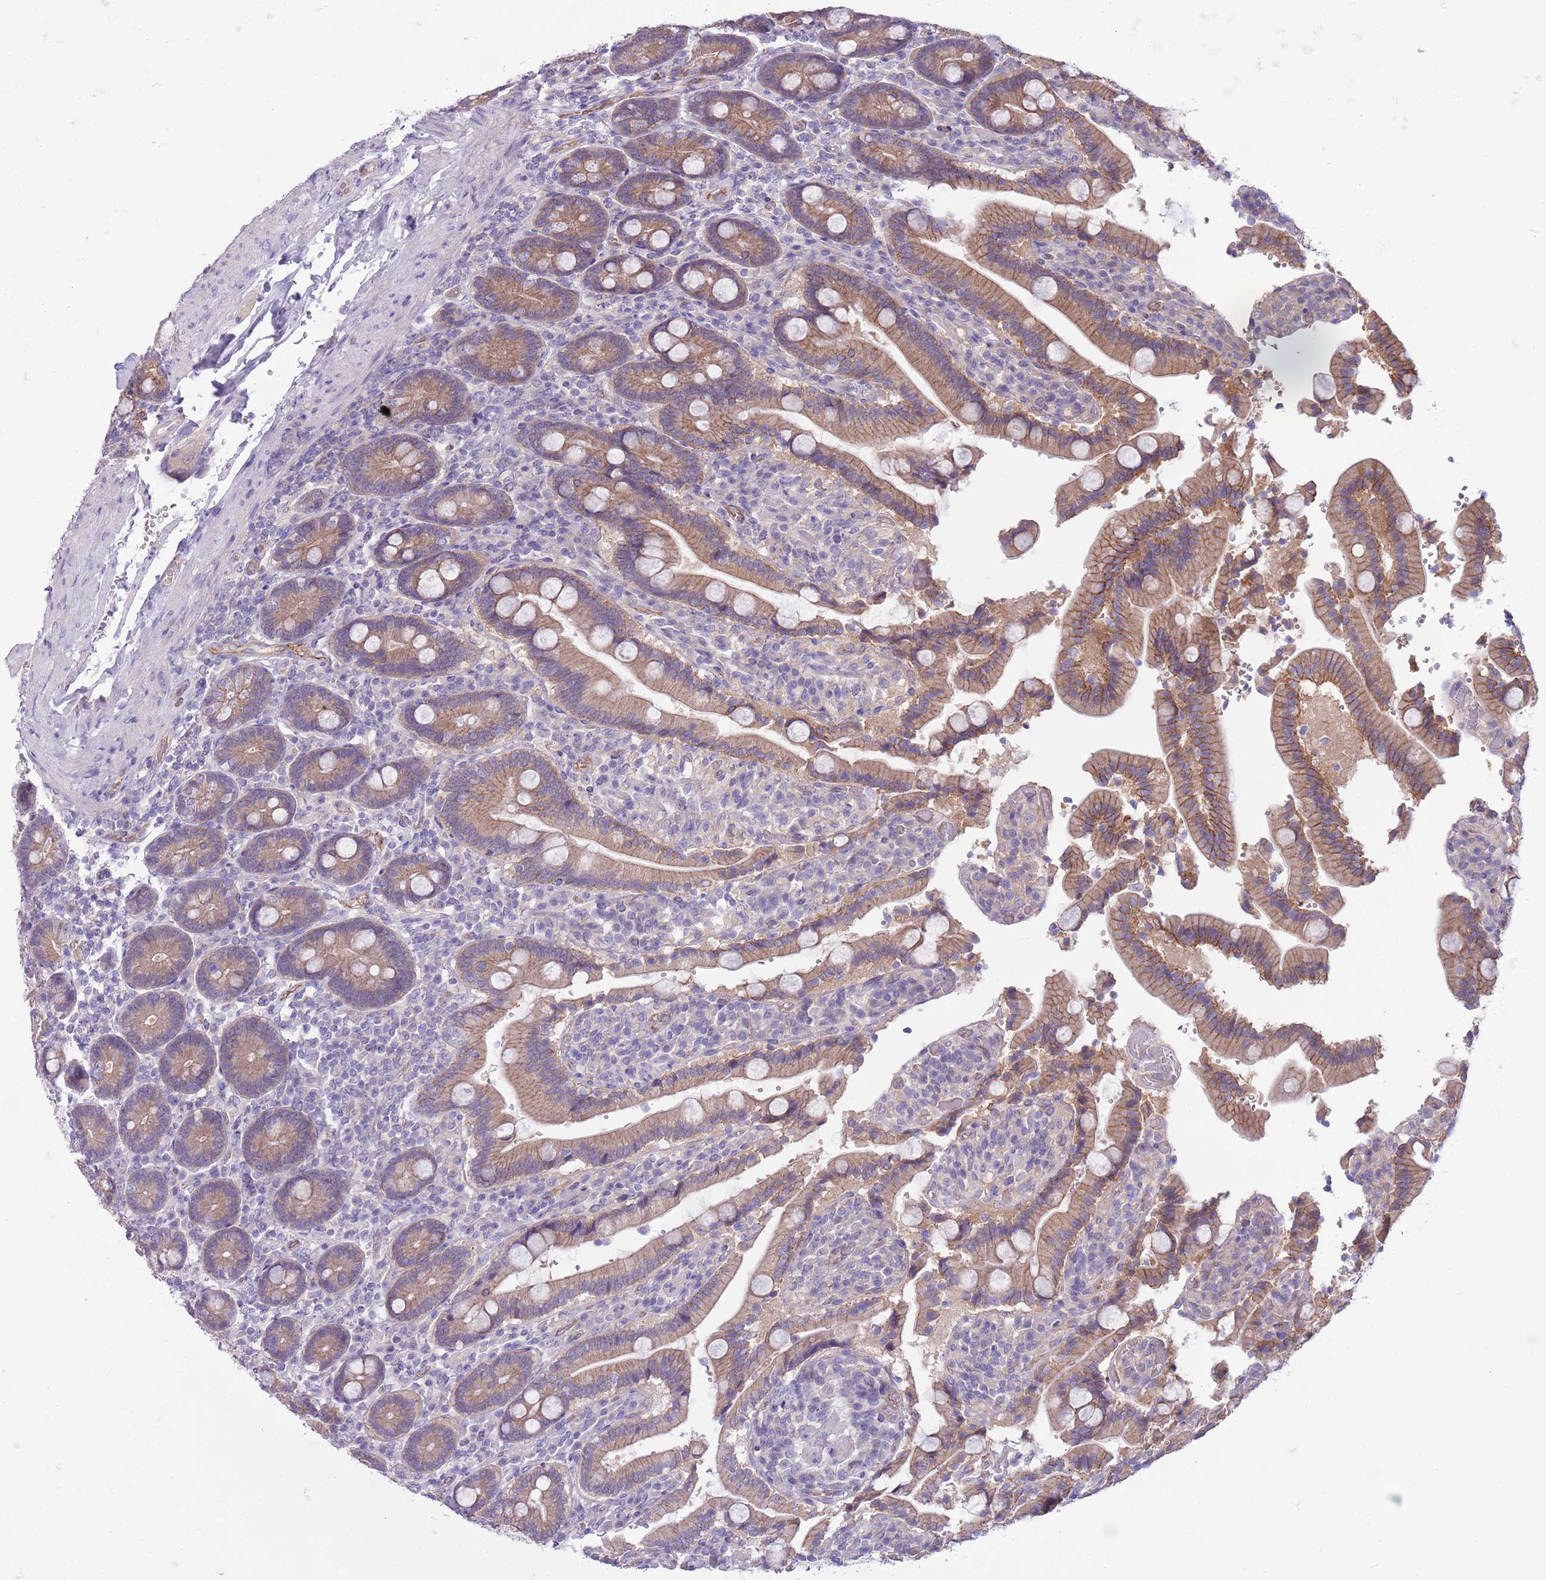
{"staining": {"intensity": "moderate", "quantity": ">75%", "location": "cytoplasmic/membranous"}, "tissue": "duodenum", "cell_type": "Glandular cells", "image_type": "normal", "snomed": [{"axis": "morphology", "description": "Normal tissue, NOS"}, {"axis": "topography", "description": "Duodenum"}], "caption": "The micrograph reveals a brown stain indicating the presence of a protein in the cytoplasmic/membranous of glandular cells in duodenum.", "gene": "PARP8", "patient": {"sex": "female", "age": 62}}